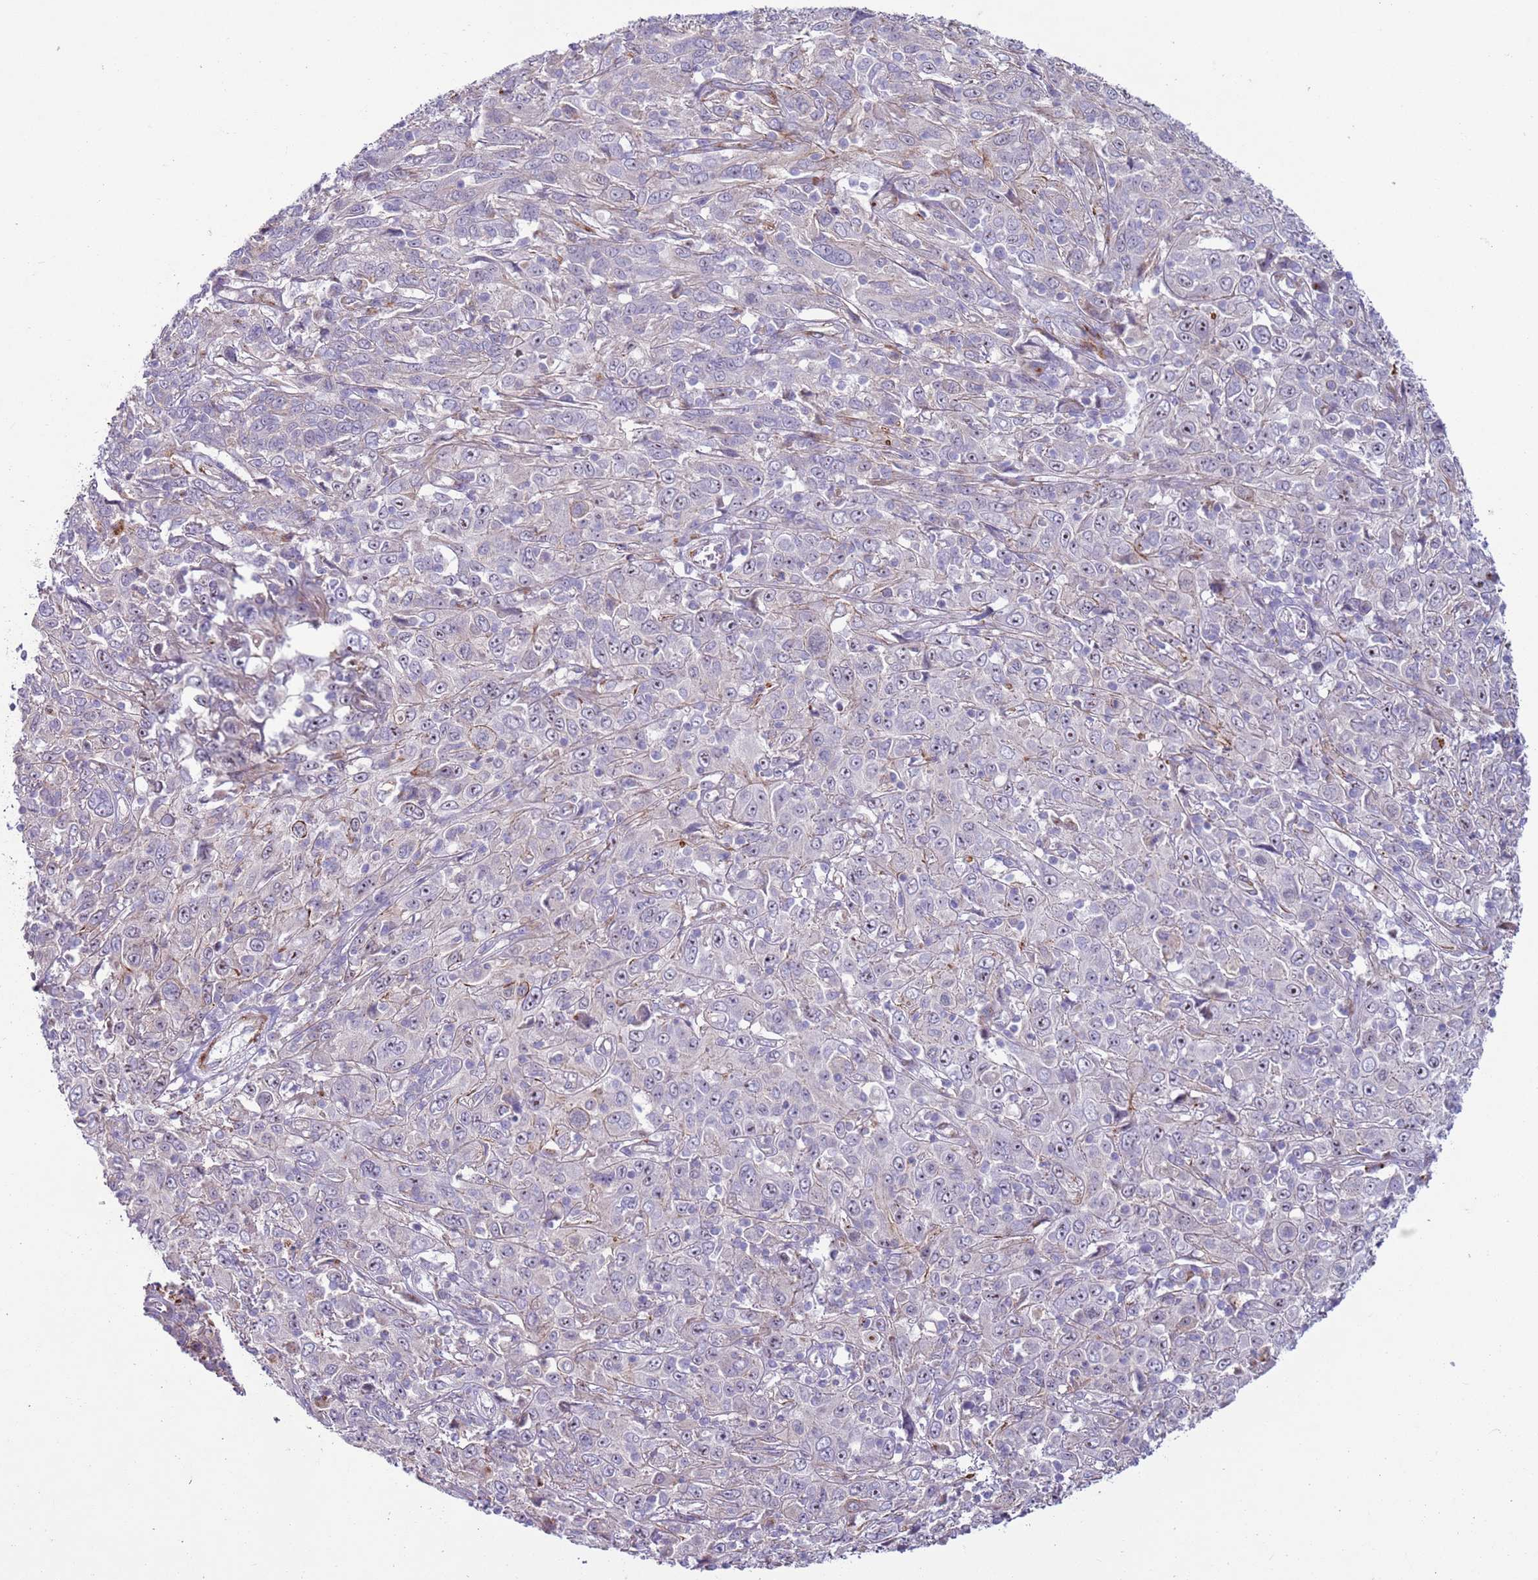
{"staining": {"intensity": "negative", "quantity": "none", "location": "none"}, "tissue": "cervical cancer", "cell_type": "Tumor cells", "image_type": "cancer", "snomed": [{"axis": "morphology", "description": "Squamous cell carcinoma, NOS"}, {"axis": "topography", "description": "Cervix"}], "caption": "Tumor cells are negative for brown protein staining in squamous cell carcinoma (cervical).", "gene": "HEATR1", "patient": {"sex": "female", "age": 46}}